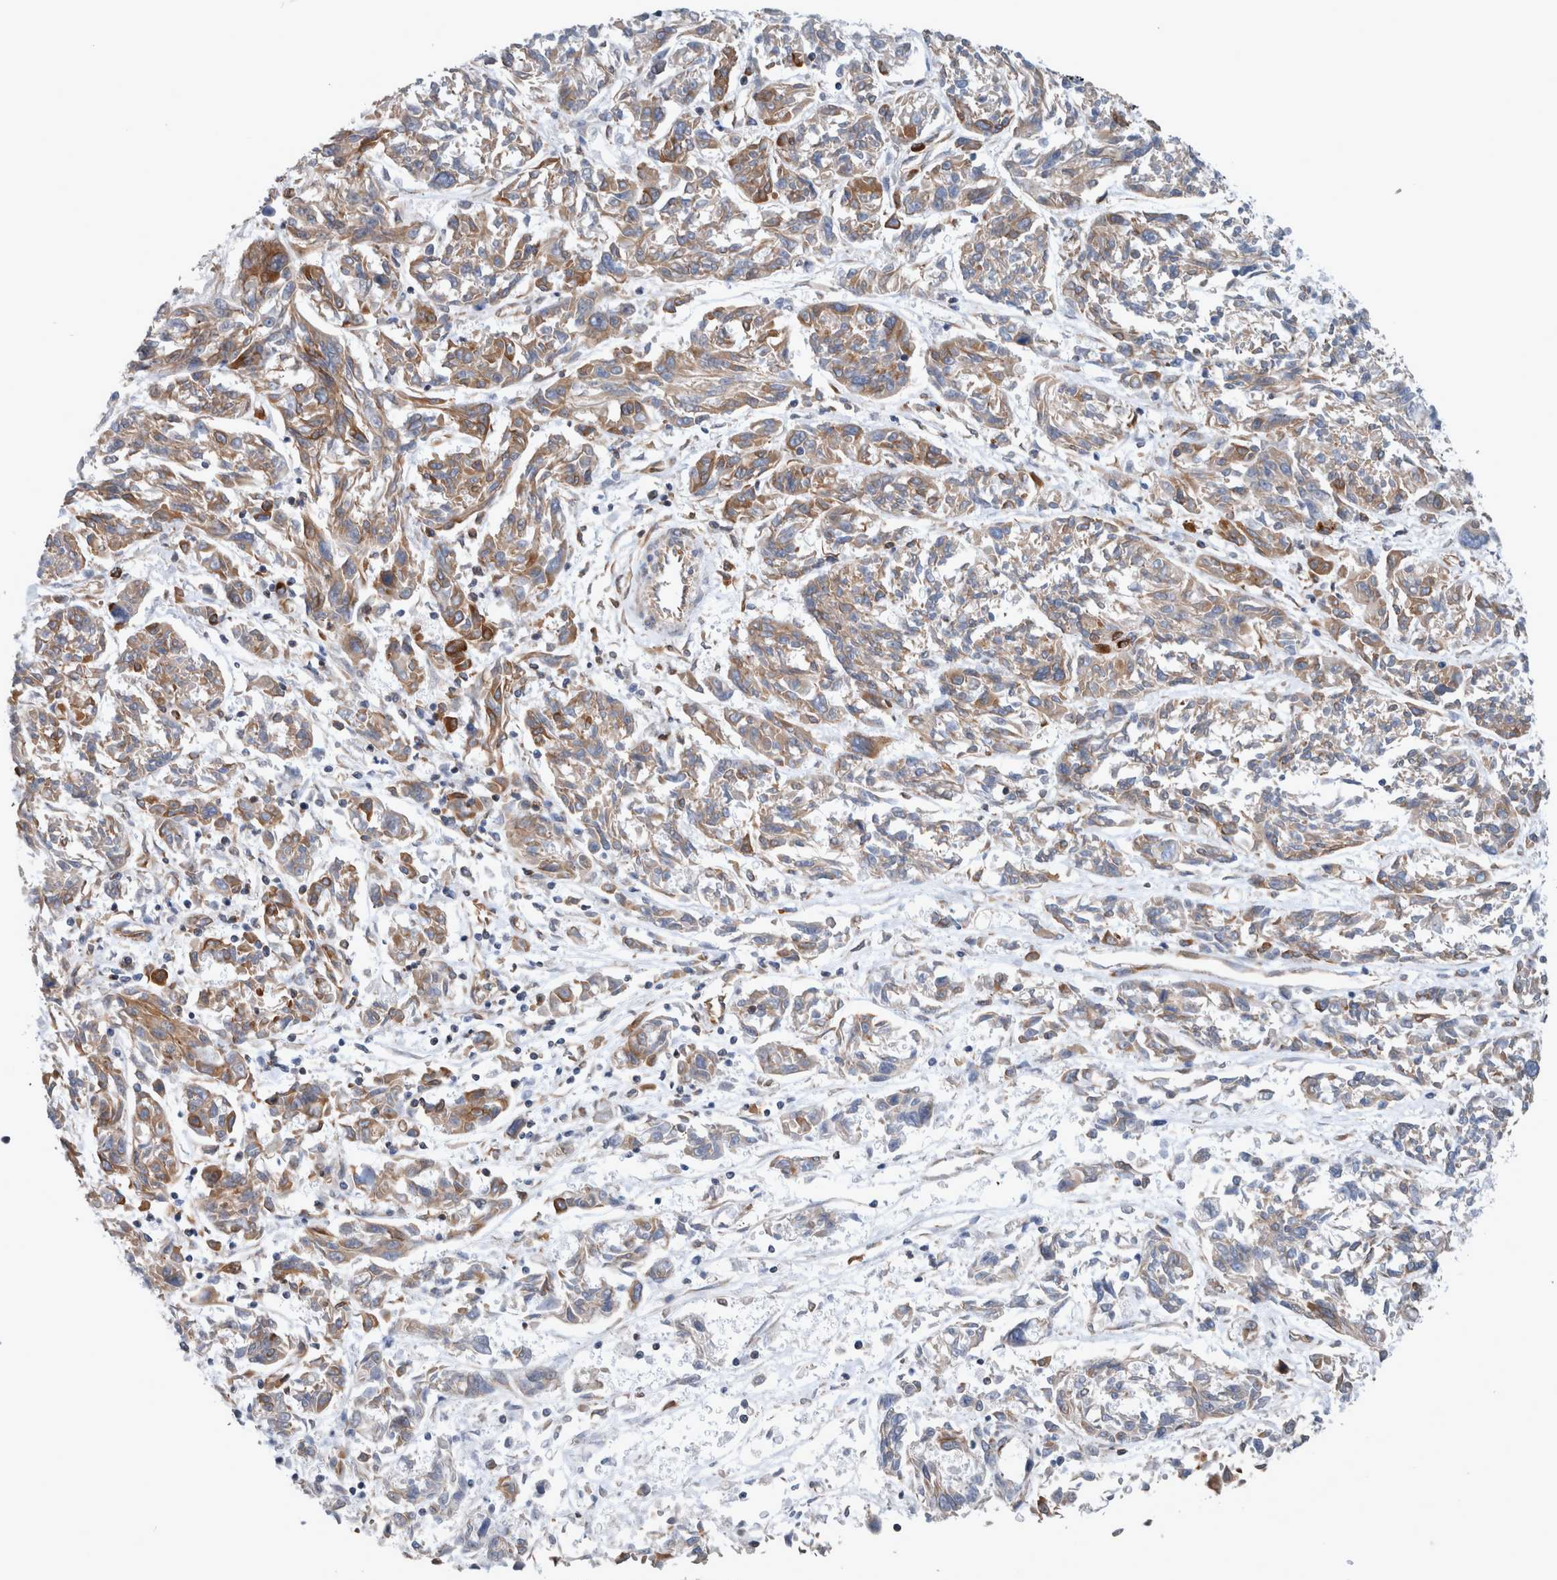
{"staining": {"intensity": "strong", "quantity": "25%-75%", "location": "cytoplasmic/membranous"}, "tissue": "melanoma", "cell_type": "Tumor cells", "image_type": "cancer", "snomed": [{"axis": "morphology", "description": "Malignant melanoma, NOS"}, {"axis": "topography", "description": "Skin"}], "caption": "Protein expression analysis of melanoma displays strong cytoplasmic/membranous positivity in about 25%-75% of tumor cells.", "gene": "PLEC", "patient": {"sex": "male", "age": 53}}